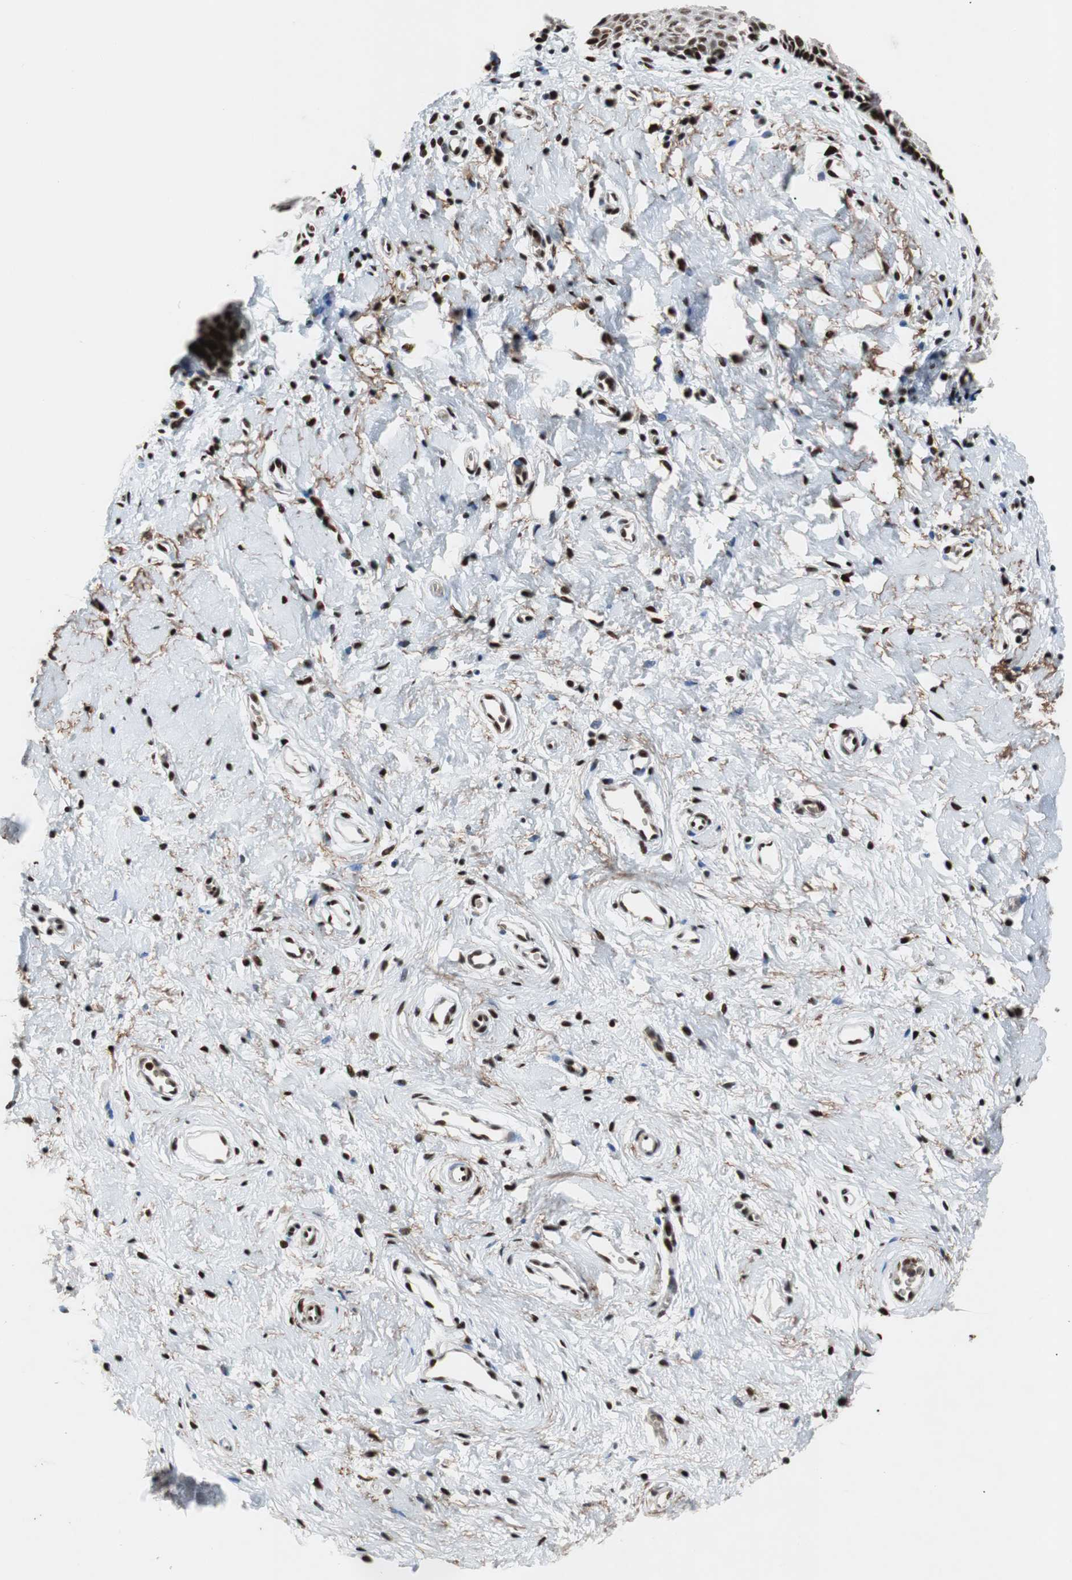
{"staining": {"intensity": "strong", "quantity": "25%-75%", "location": "nuclear"}, "tissue": "vagina", "cell_type": "Squamous epithelial cells", "image_type": "normal", "snomed": [{"axis": "morphology", "description": "Normal tissue, NOS"}, {"axis": "topography", "description": "Soft tissue"}, {"axis": "topography", "description": "Vagina"}], "caption": "Human vagina stained with a brown dye shows strong nuclear positive positivity in approximately 25%-75% of squamous epithelial cells.", "gene": "NBL1", "patient": {"sex": "female", "age": 61}}